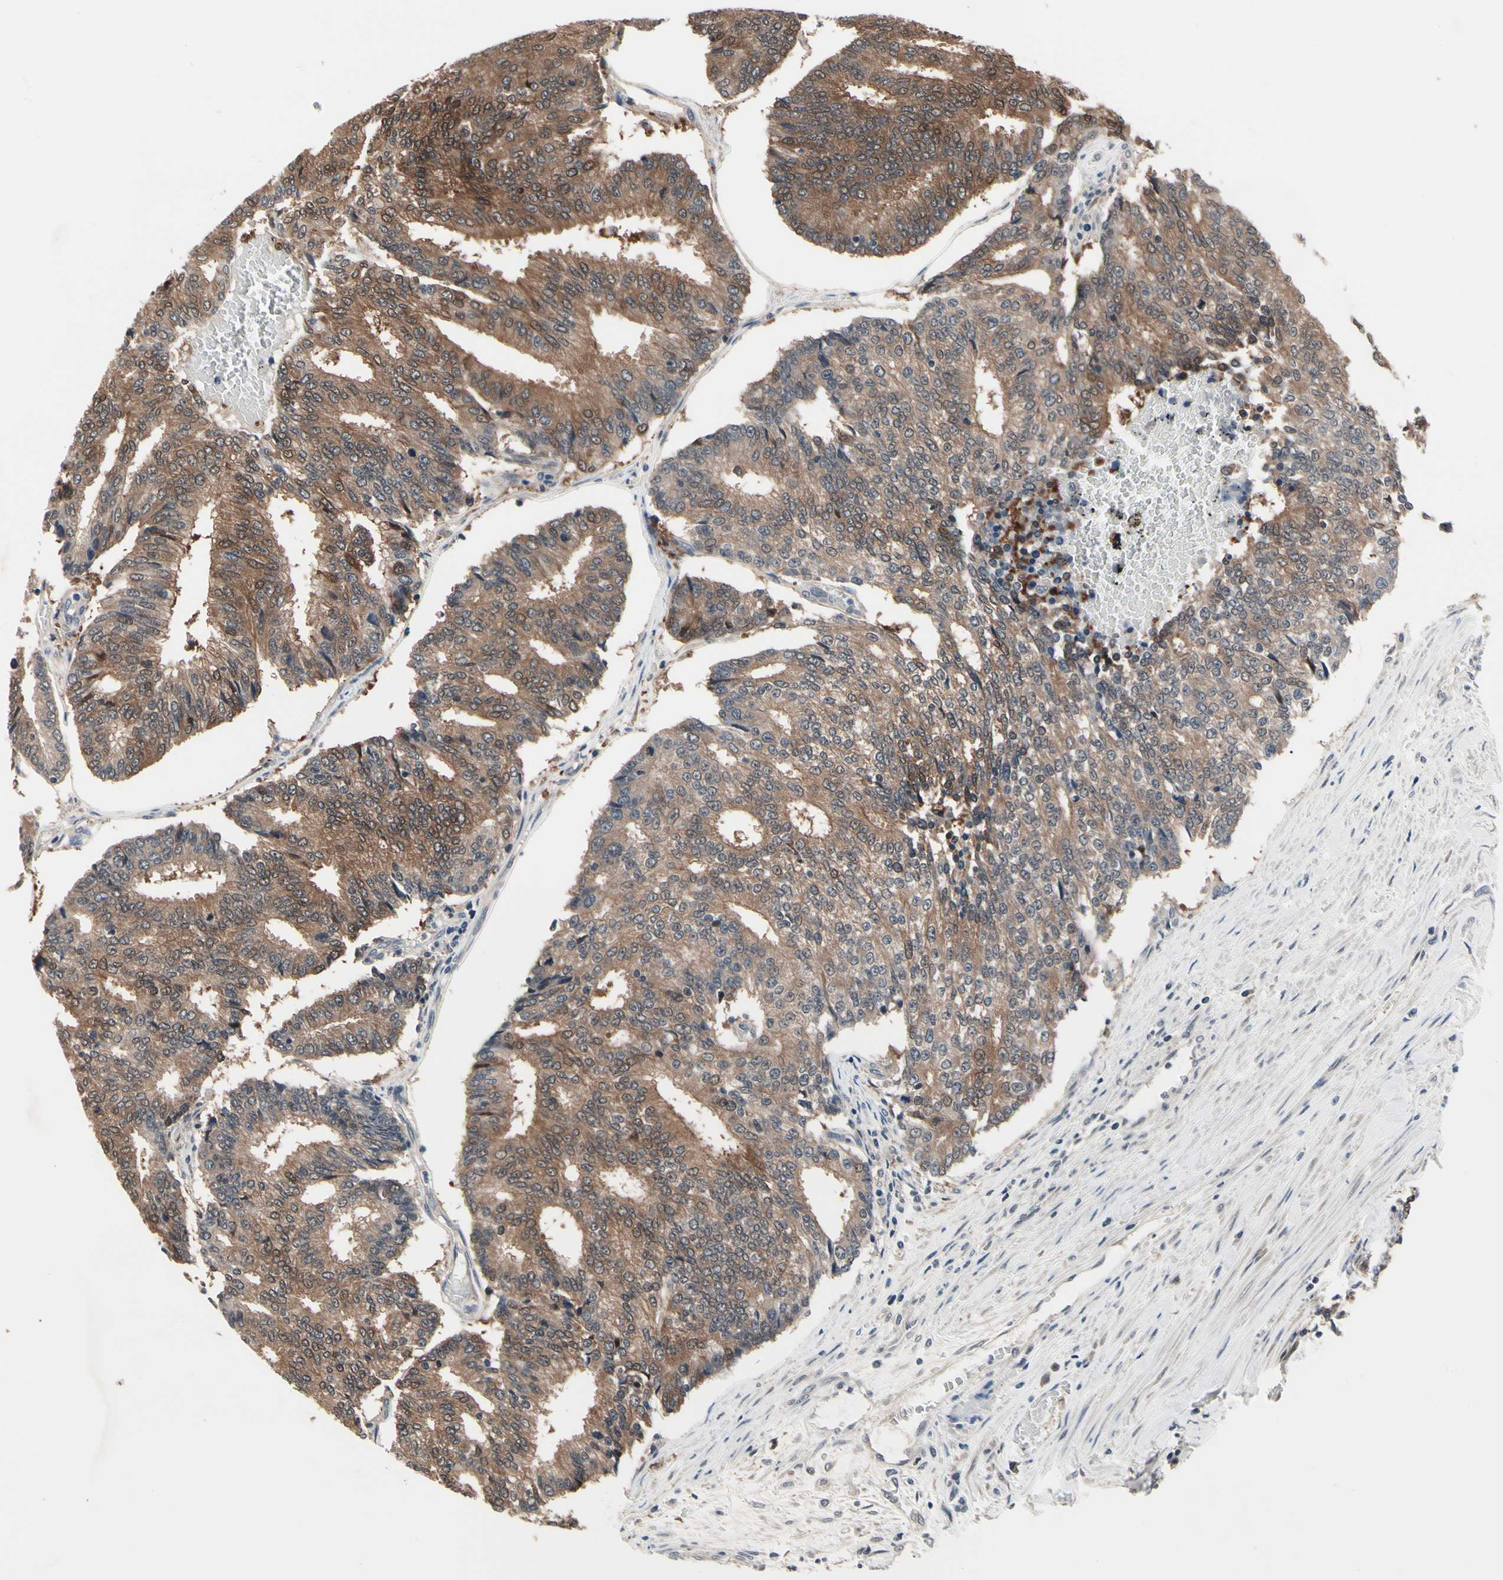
{"staining": {"intensity": "moderate", "quantity": ">75%", "location": "cytoplasmic/membranous,nuclear"}, "tissue": "prostate cancer", "cell_type": "Tumor cells", "image_type": "cancer", "snomed": [{"axis": "morphology", "description": "Adenocarcinoma, High grade"}, {"axis": "topography", "description": "Prostate"}], "caption": "Immunohistochemistry image of neoplastic tissue: prostate cancer (adenocarcinoma (high-grade)) stained using IHC demonstrates medium levels of moderate protein expression localized specifically in the cytoplasmic/membranous and nuclear of tumor cells, appearing as a cytoplasmic/membranous and nuclear brown color.", "gene": "PRDX6", "patient": {"sex": "male", "age": 55}}